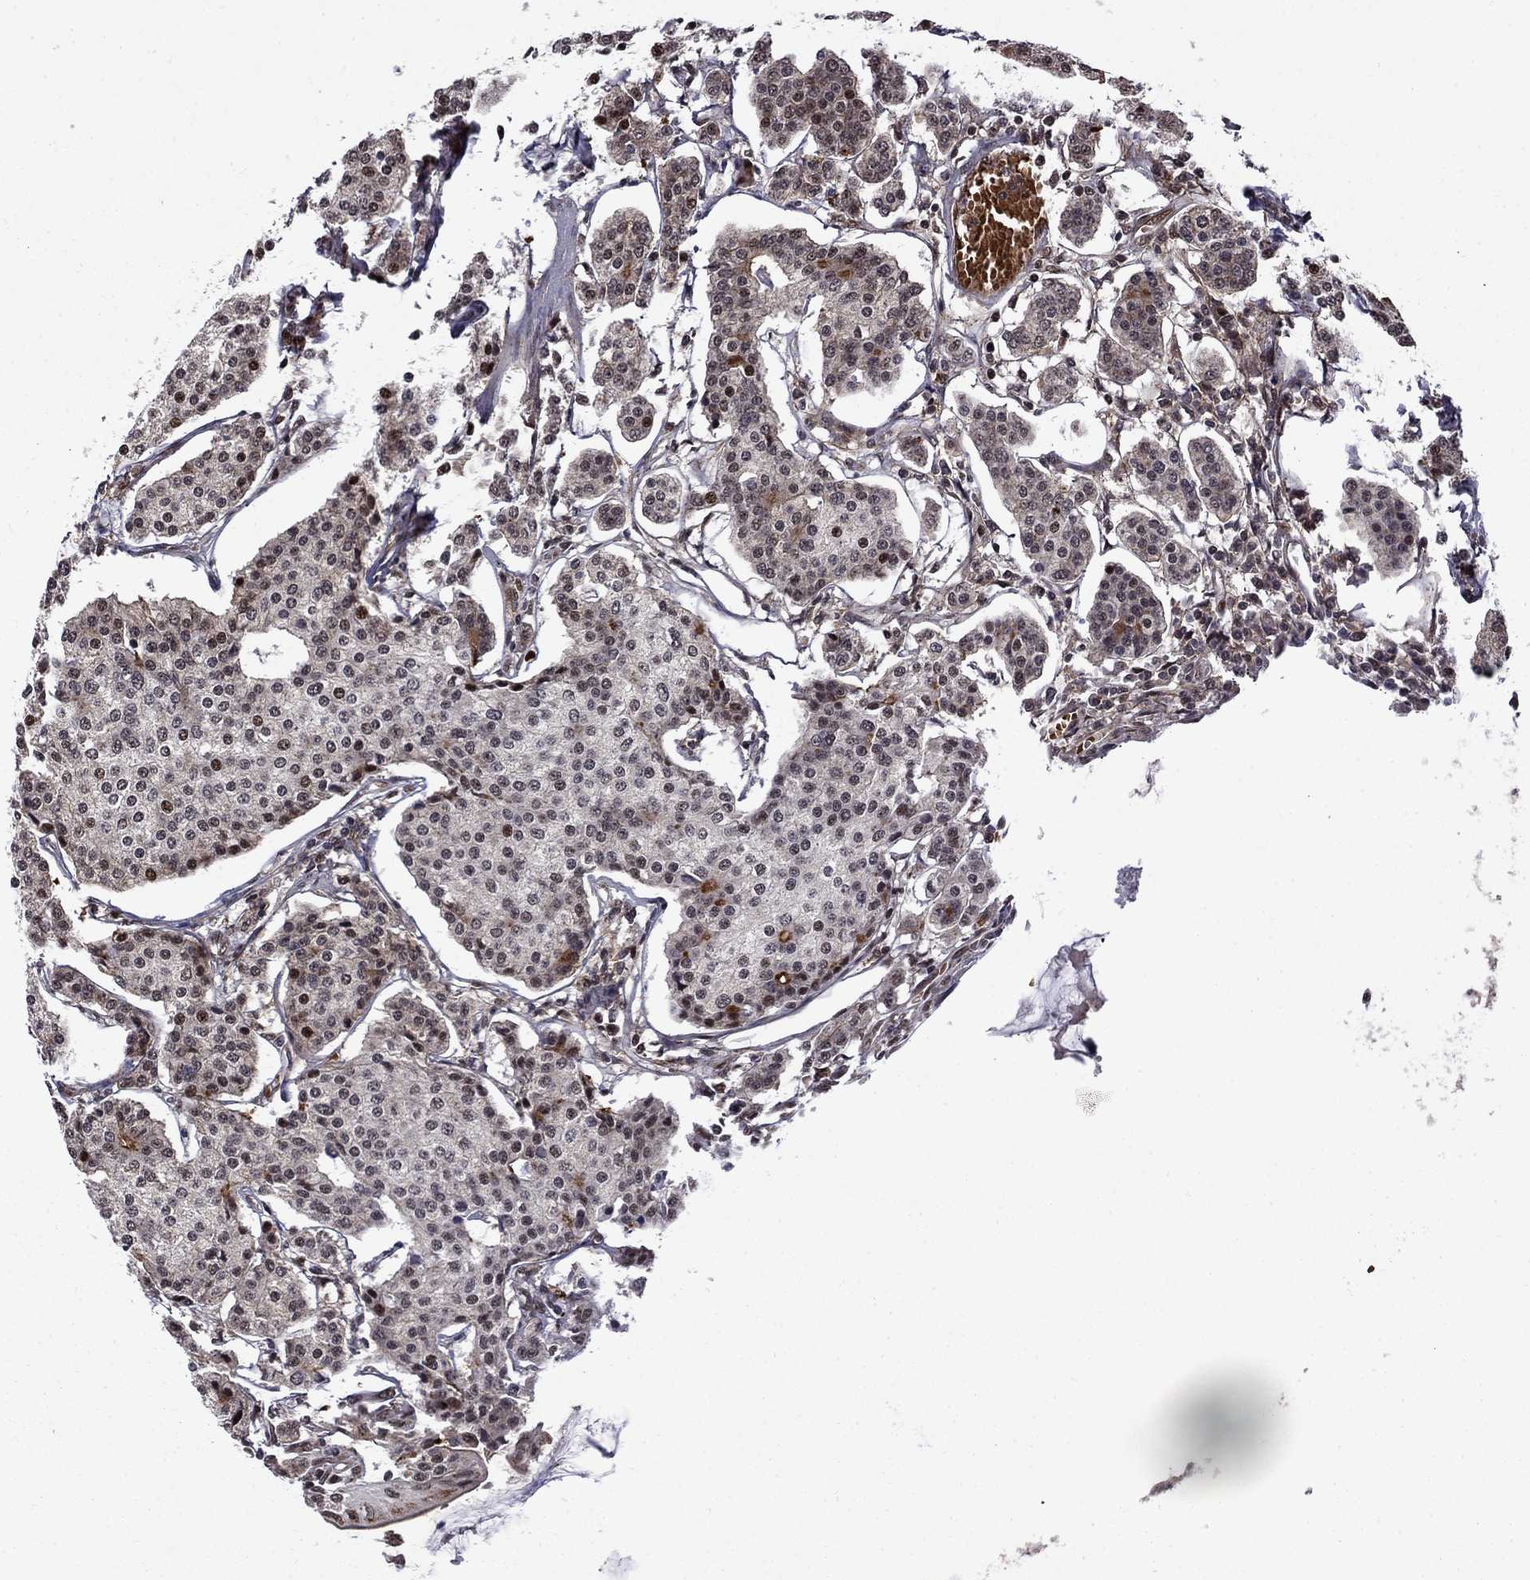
{"staining": {"intensity": "moderate", "quantity": "<25%", "location": "cytoplasmic/membranous"}, "tissue": "carcinoid", "cell_type": "Tumor cells", "image_type": "cancer", "snomed": [{"axis": "morphology", "description": "Carcinoid, malignant, NOS"}, {"axis": "topography", "description": "Small intestine"}], "caption": "A histopathology image of human malignant carcinoid stained for a protein demonstrates moderate cytoplasmic/membranous brown staining in tumor cells.", "gene": "KPNA3", "patient": {"sex": "female", "age": 65}}